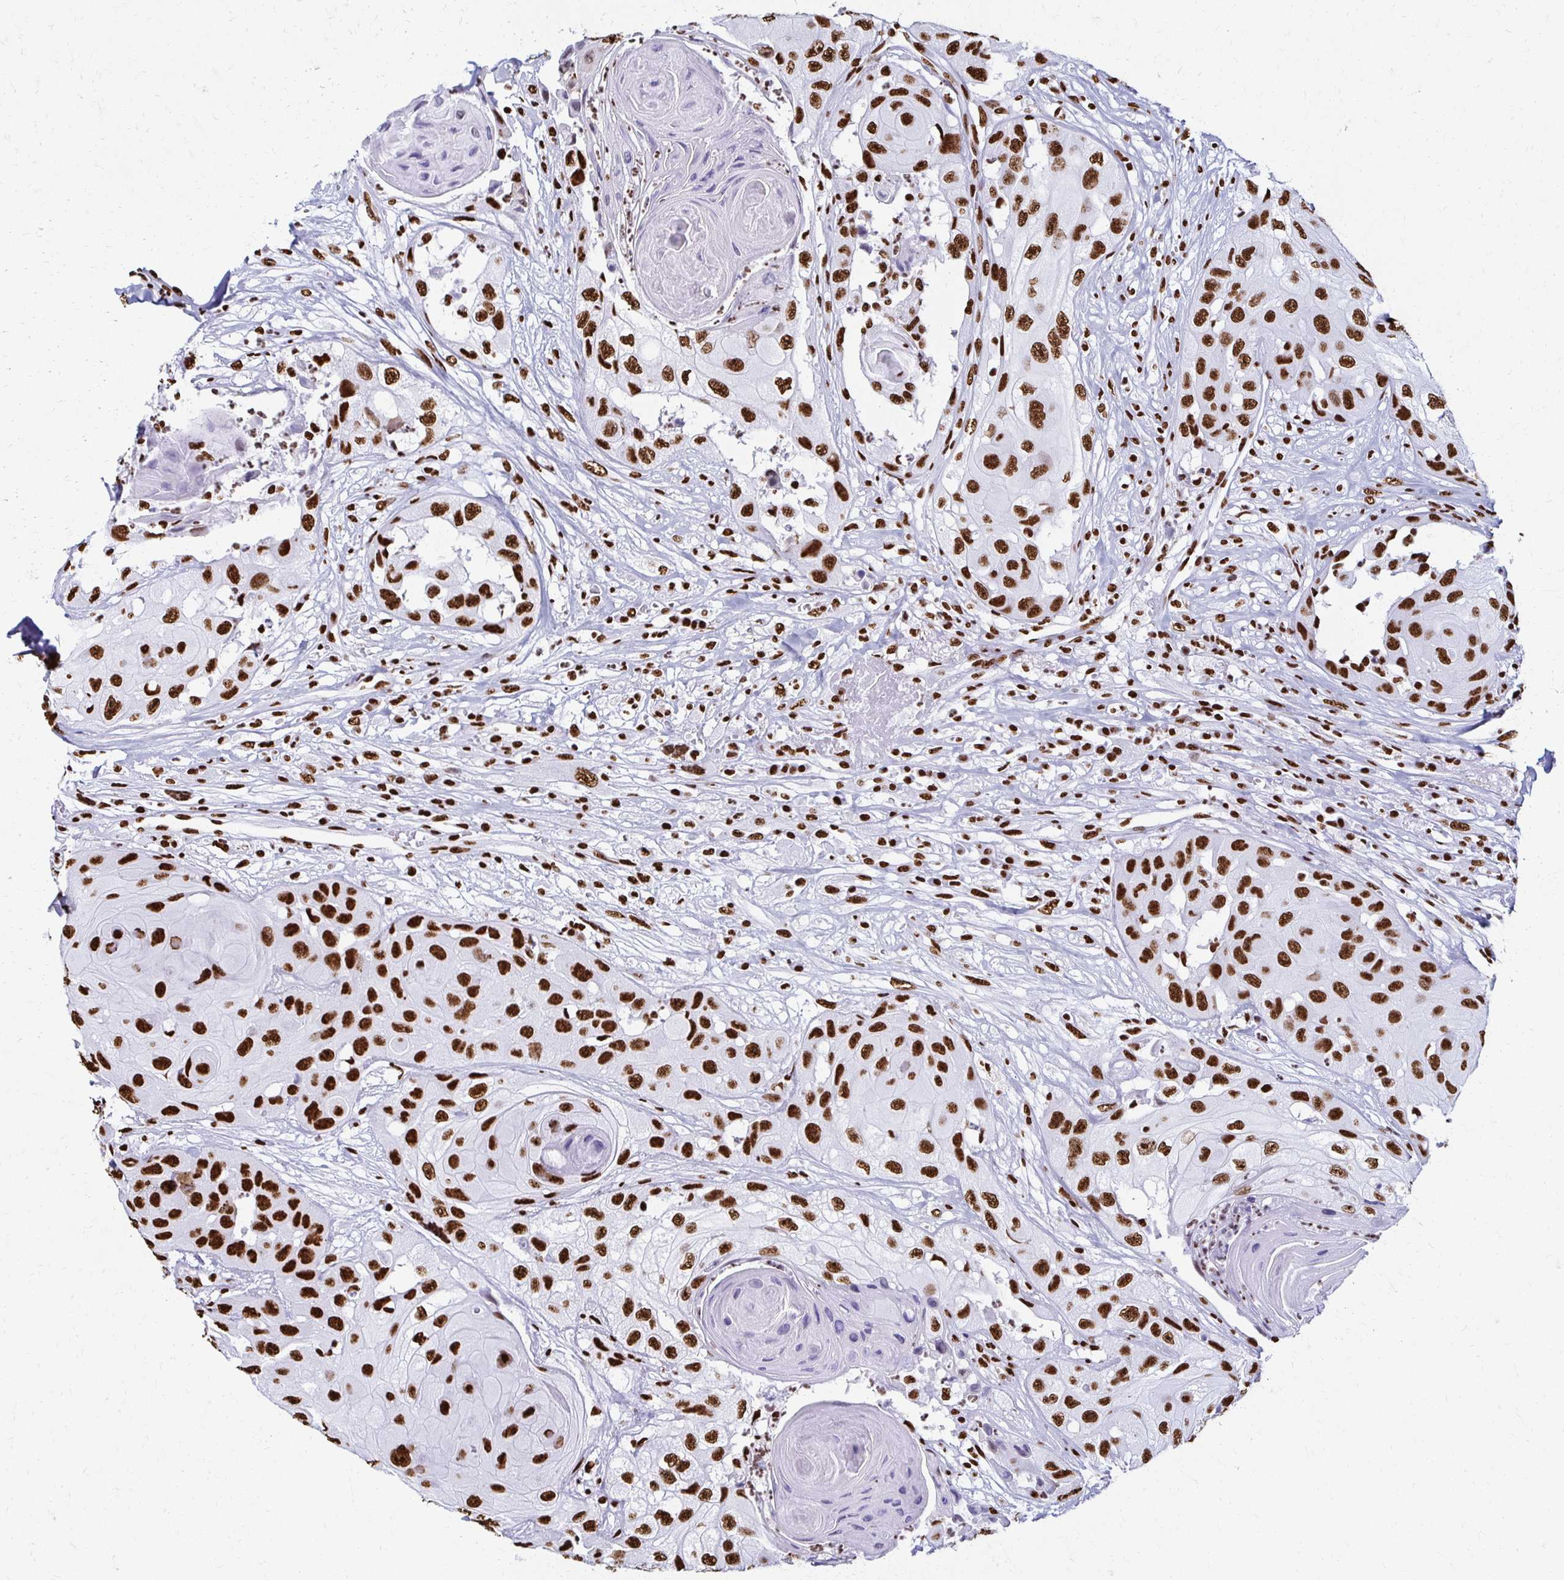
{"staining": {"intensity": "strong", "quantity": ">75%", "location": "nuclear"}, "tissue": "head and neck cancer", "cell_type": "Tumor cells", "image_type": "cancer", "snomed": [{"axis": "morphology", "description": "Squamous cell carcinoma, NOS"}, {"axis": "topography", "description": "Head-Neck"}], "caption": "Protein staining reveals strong nuclear staining in about >75% of tumor cells in head and neck cancer (squamous cell carcinoma).", "gene": "NONO", "patient": {"sex": "male", "age": 83}}